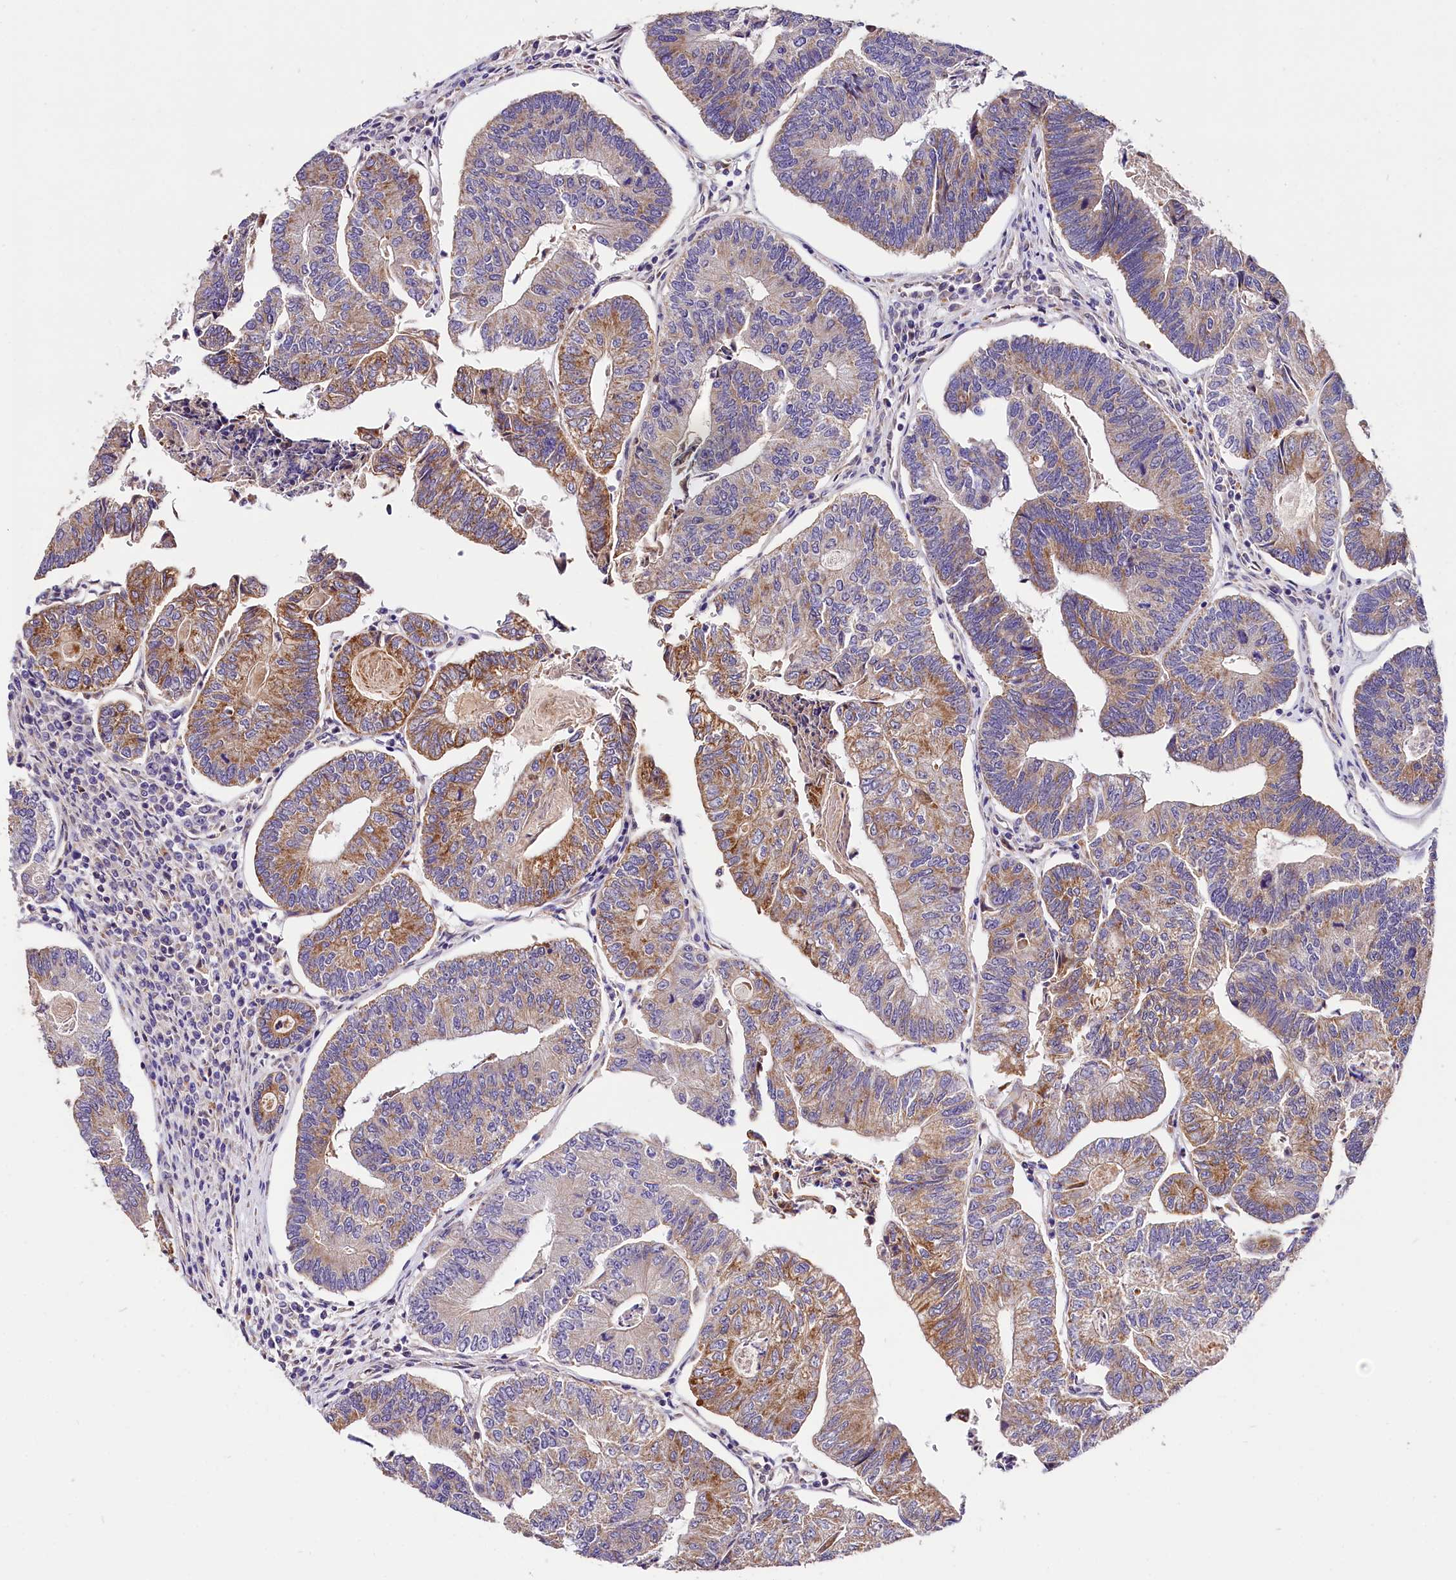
{"staining": {"intensity": "moderate", "quantity": "25%-75%", "location": "cytoplasmic/membranous"}, "tissue": "colorectal cancer", "cell_type": "Tumor cells", "image_type": "cancer", "snomed": [{"axis": "morphology", "description": "Adenocarcinoma, NOS"}, {"axis": "topography", "description": "Colon"}], "caption": "Immunohistochemical staining of human colorectal cancer (adenocarcinoma) demonstrates moderate cytoplasmic/membranous protein expression in about 25%-75% of tumor cells.", "gene": "ACAA2", "patient": {"sex": "female", "age": 67}}